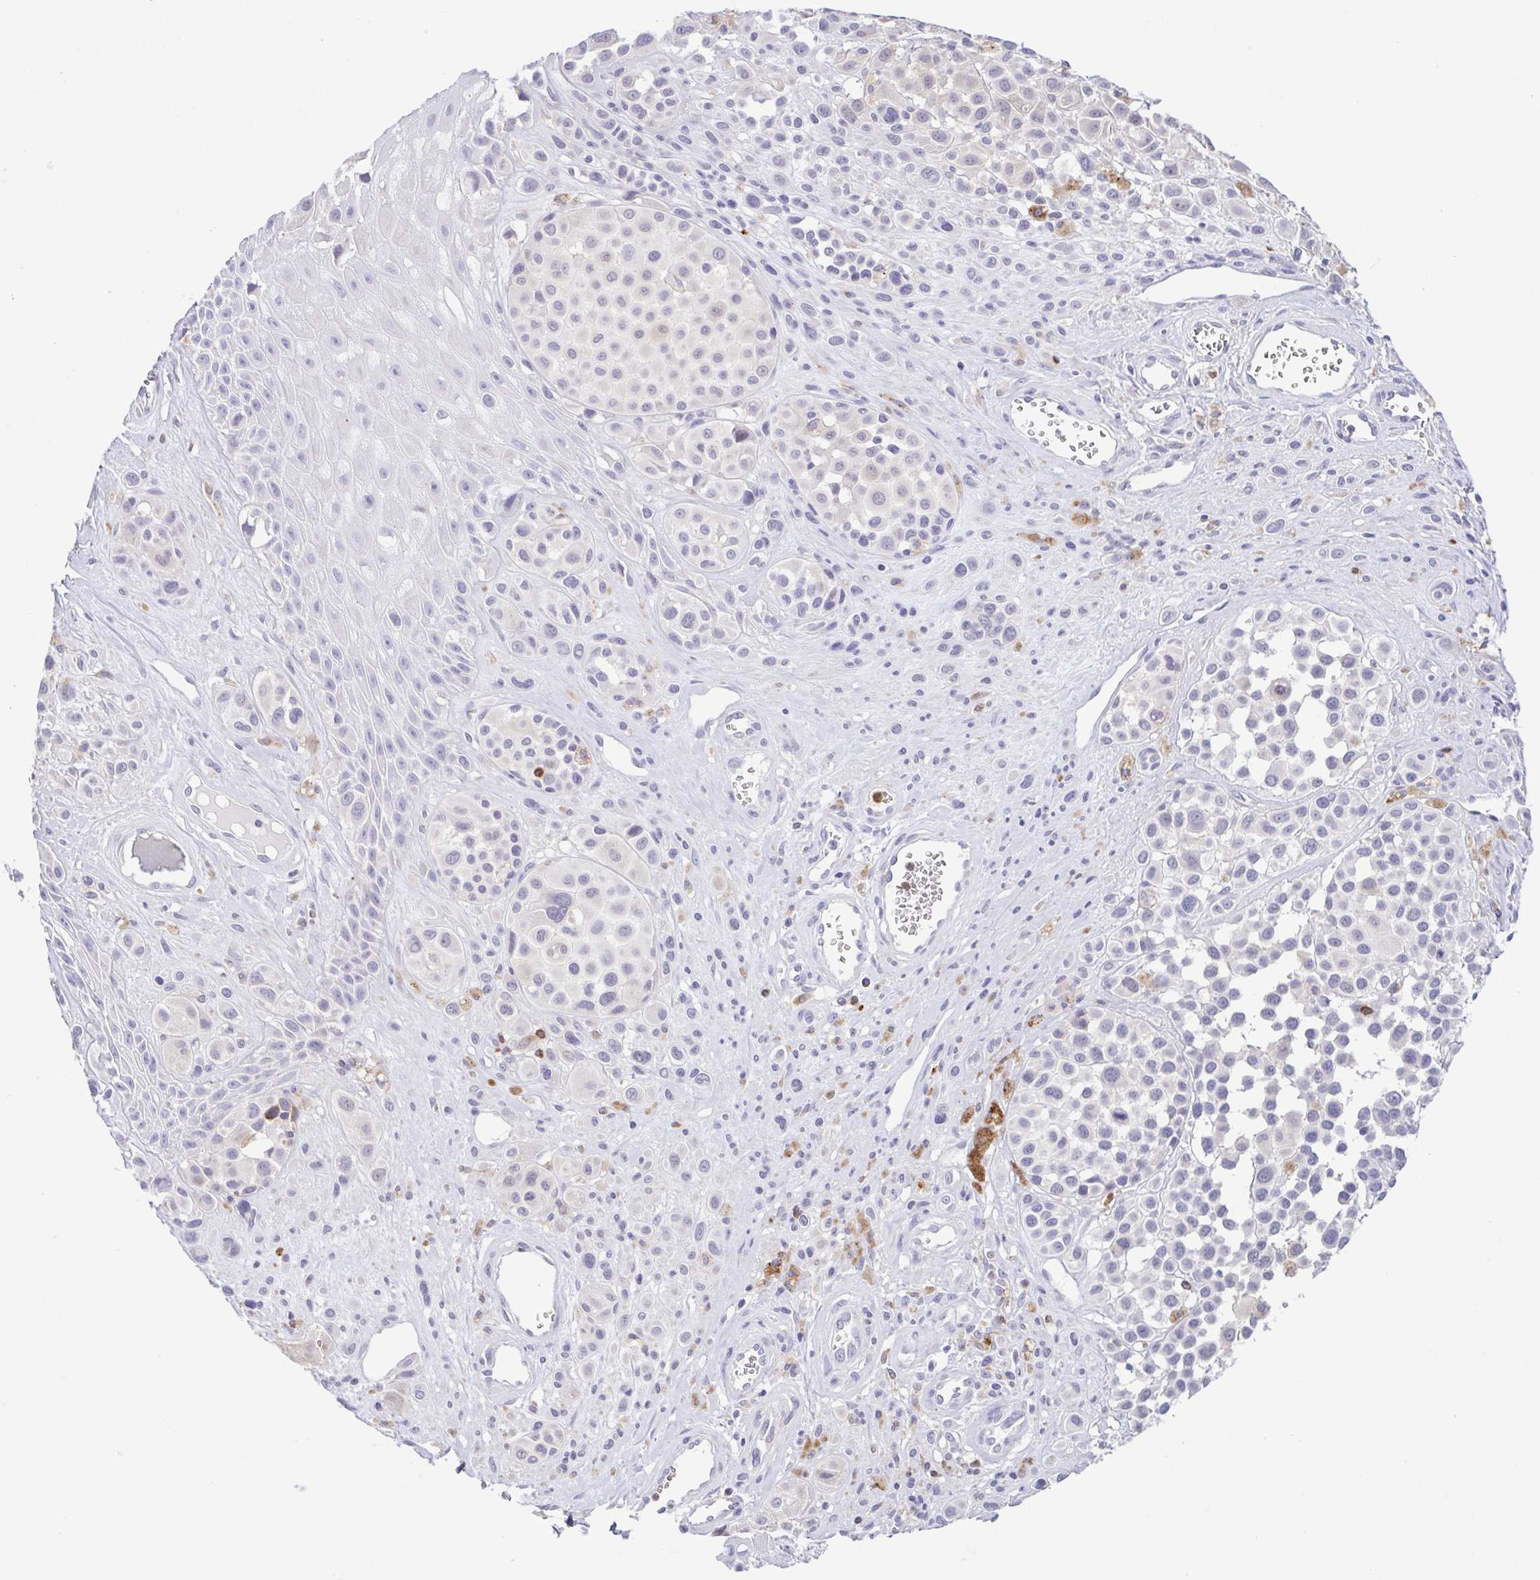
{"staining": {"intensity": "negative", "quantity": "none", "location": "none"}, "tissue": "melanoma", "cell_type": "Tumor cells", "image_type": "cancer", "snomed": [{"axis": "morphology", "description": "Malignant melanoma, NOS"}, {"axis": "topography", "description": "Skin"}], "caption": "DAB immunohistochemical staining of melanoma shows no significant expression in tumor cells. Nuclei are stained in blue.", "gene": "PGLYRP1", "patient": {"sex": "male", "age": 77}}